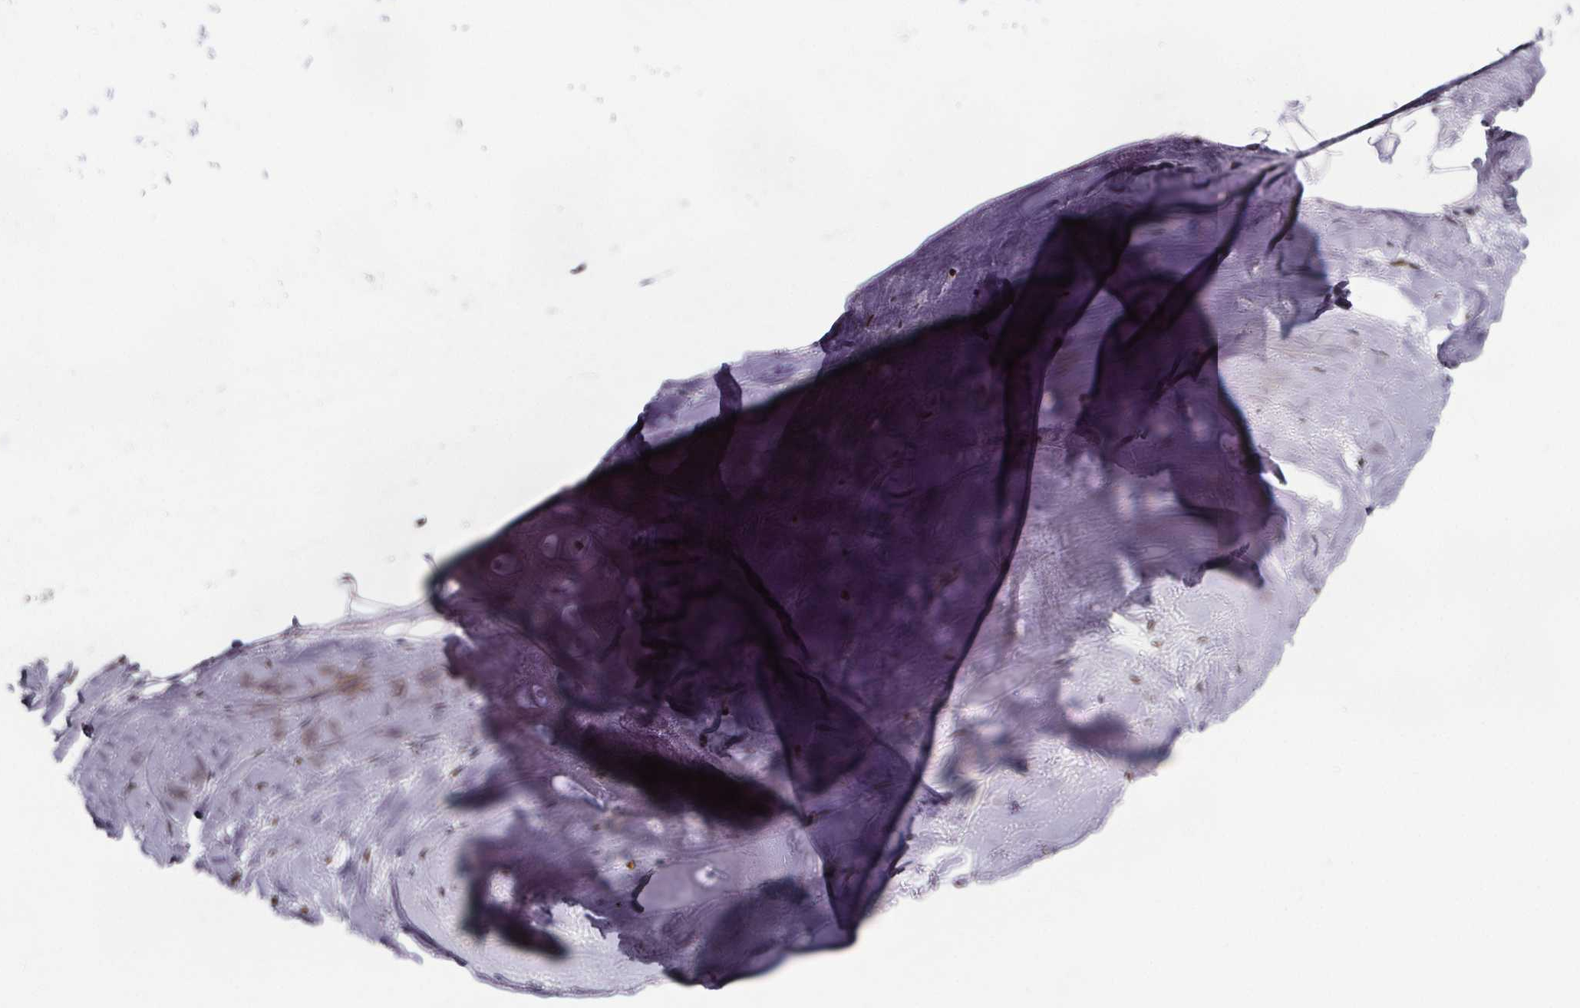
{"staining": {"intensity": "negative", "quantity": "none", "location": "none"}, "tissue": "soft tissue", "cell_type": "Chondrocytes", "image_type": "normal", "snomed": [{"axis": "morphology", "description": "Normal tissue, NOS"}, {"axis": "topography", "description": "Cartilage tissue"}], "caption": "High power microscopy micrograph of an immunohistochemistry (IHC) image of normal soft tissue, revealing no significant positivity in chondrocytes.", "gene": "AR", "patient": {"sex": "male", "age": 57}}